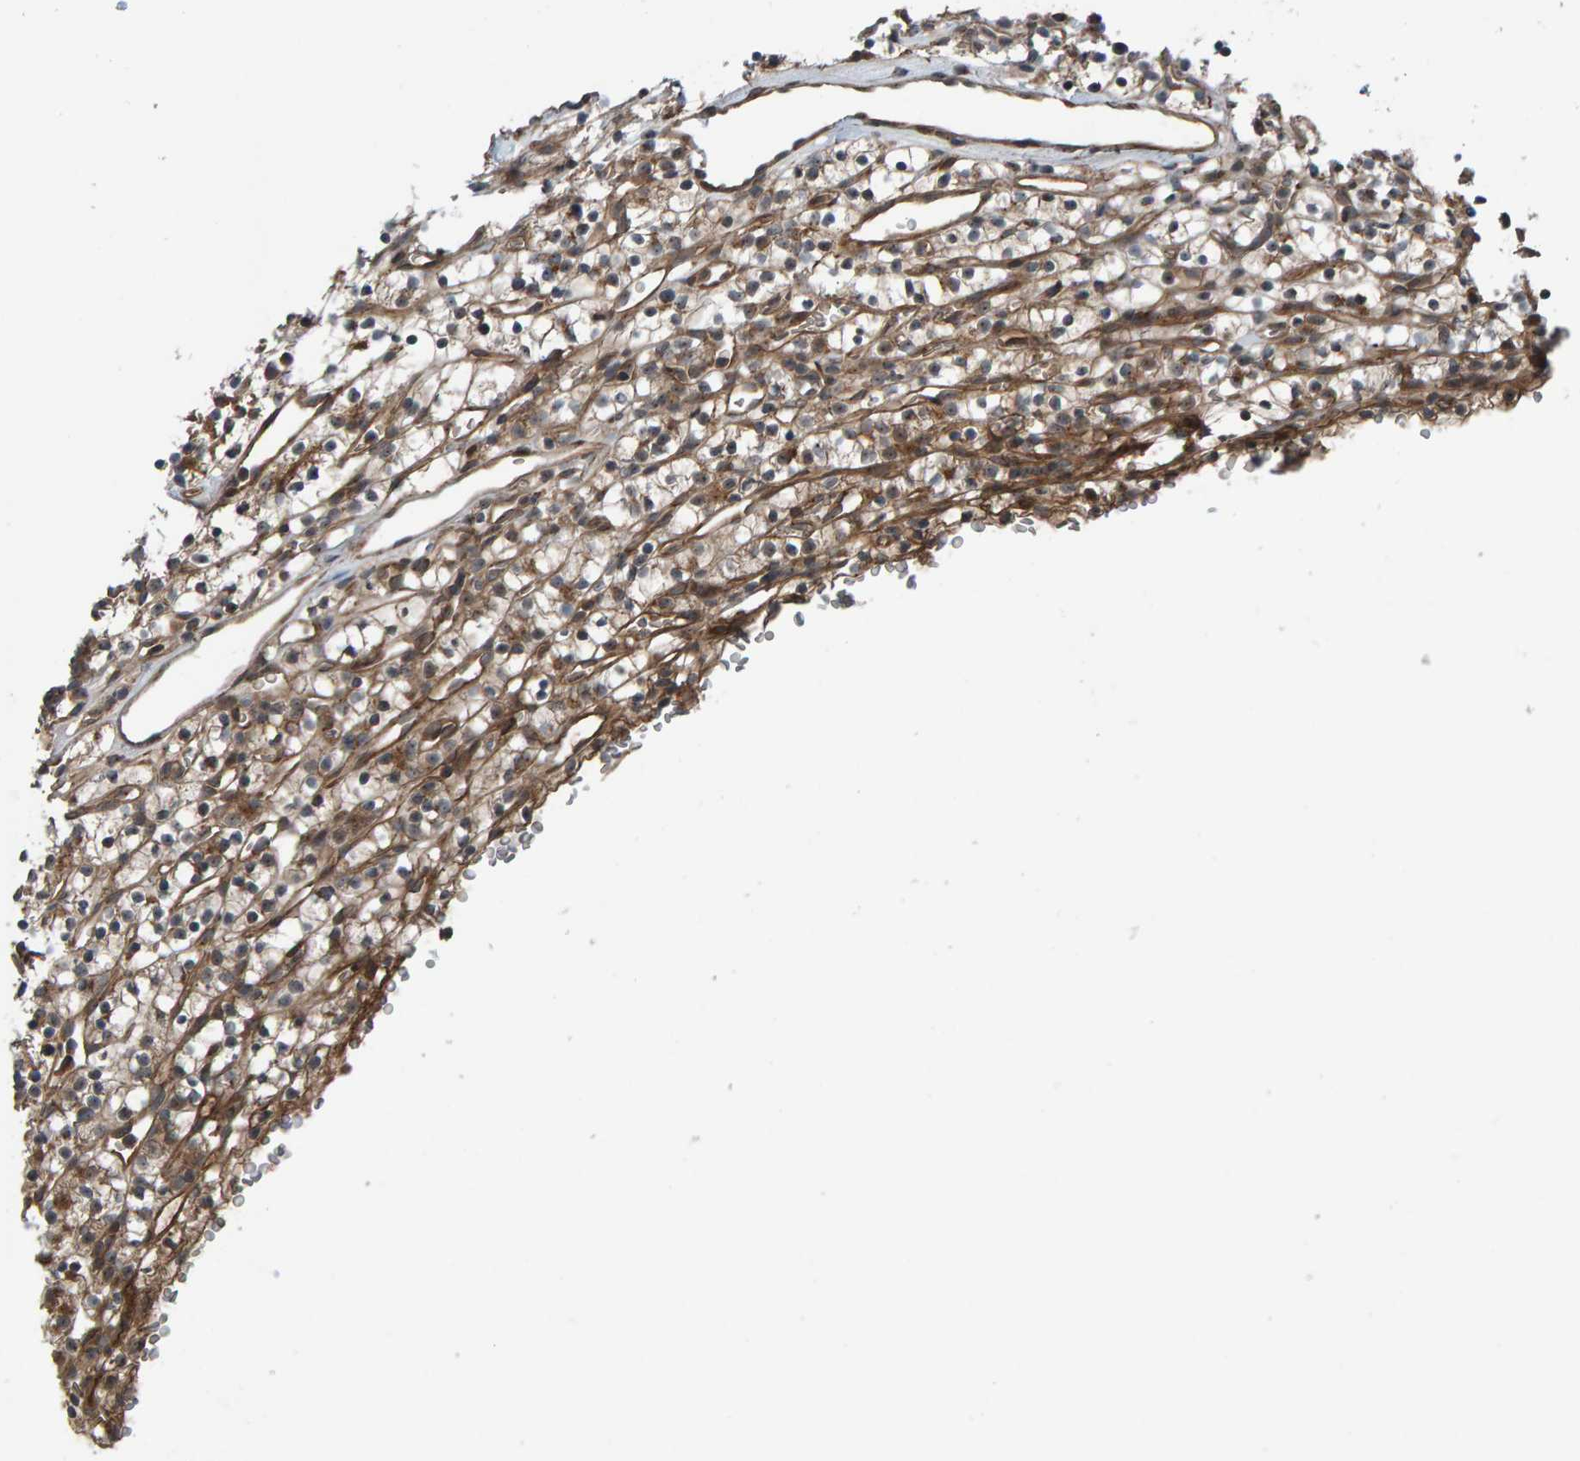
{"staining": {"intensity": "moderate", "quantity": ">75%", "location": "cytoplasmic/membranous"}, "tissue": "renal cancer", "cell_type": "Tumor cells", "image_type": "cancer", "snomed": [{"axis": "morphology", "description": "Adenocarcinoma, NOS"}, {"axis": "topography", "description": "Kidney"}], "caption": "About >75% of tumor cells in human renal adenocarcinoma demonstrate moderate cytoplasmic/membranous protein staining as visualized by brown immunohistochemical staining.", "gene": "CUEDC1", "patient": {"sex": "female", "age": 57}}